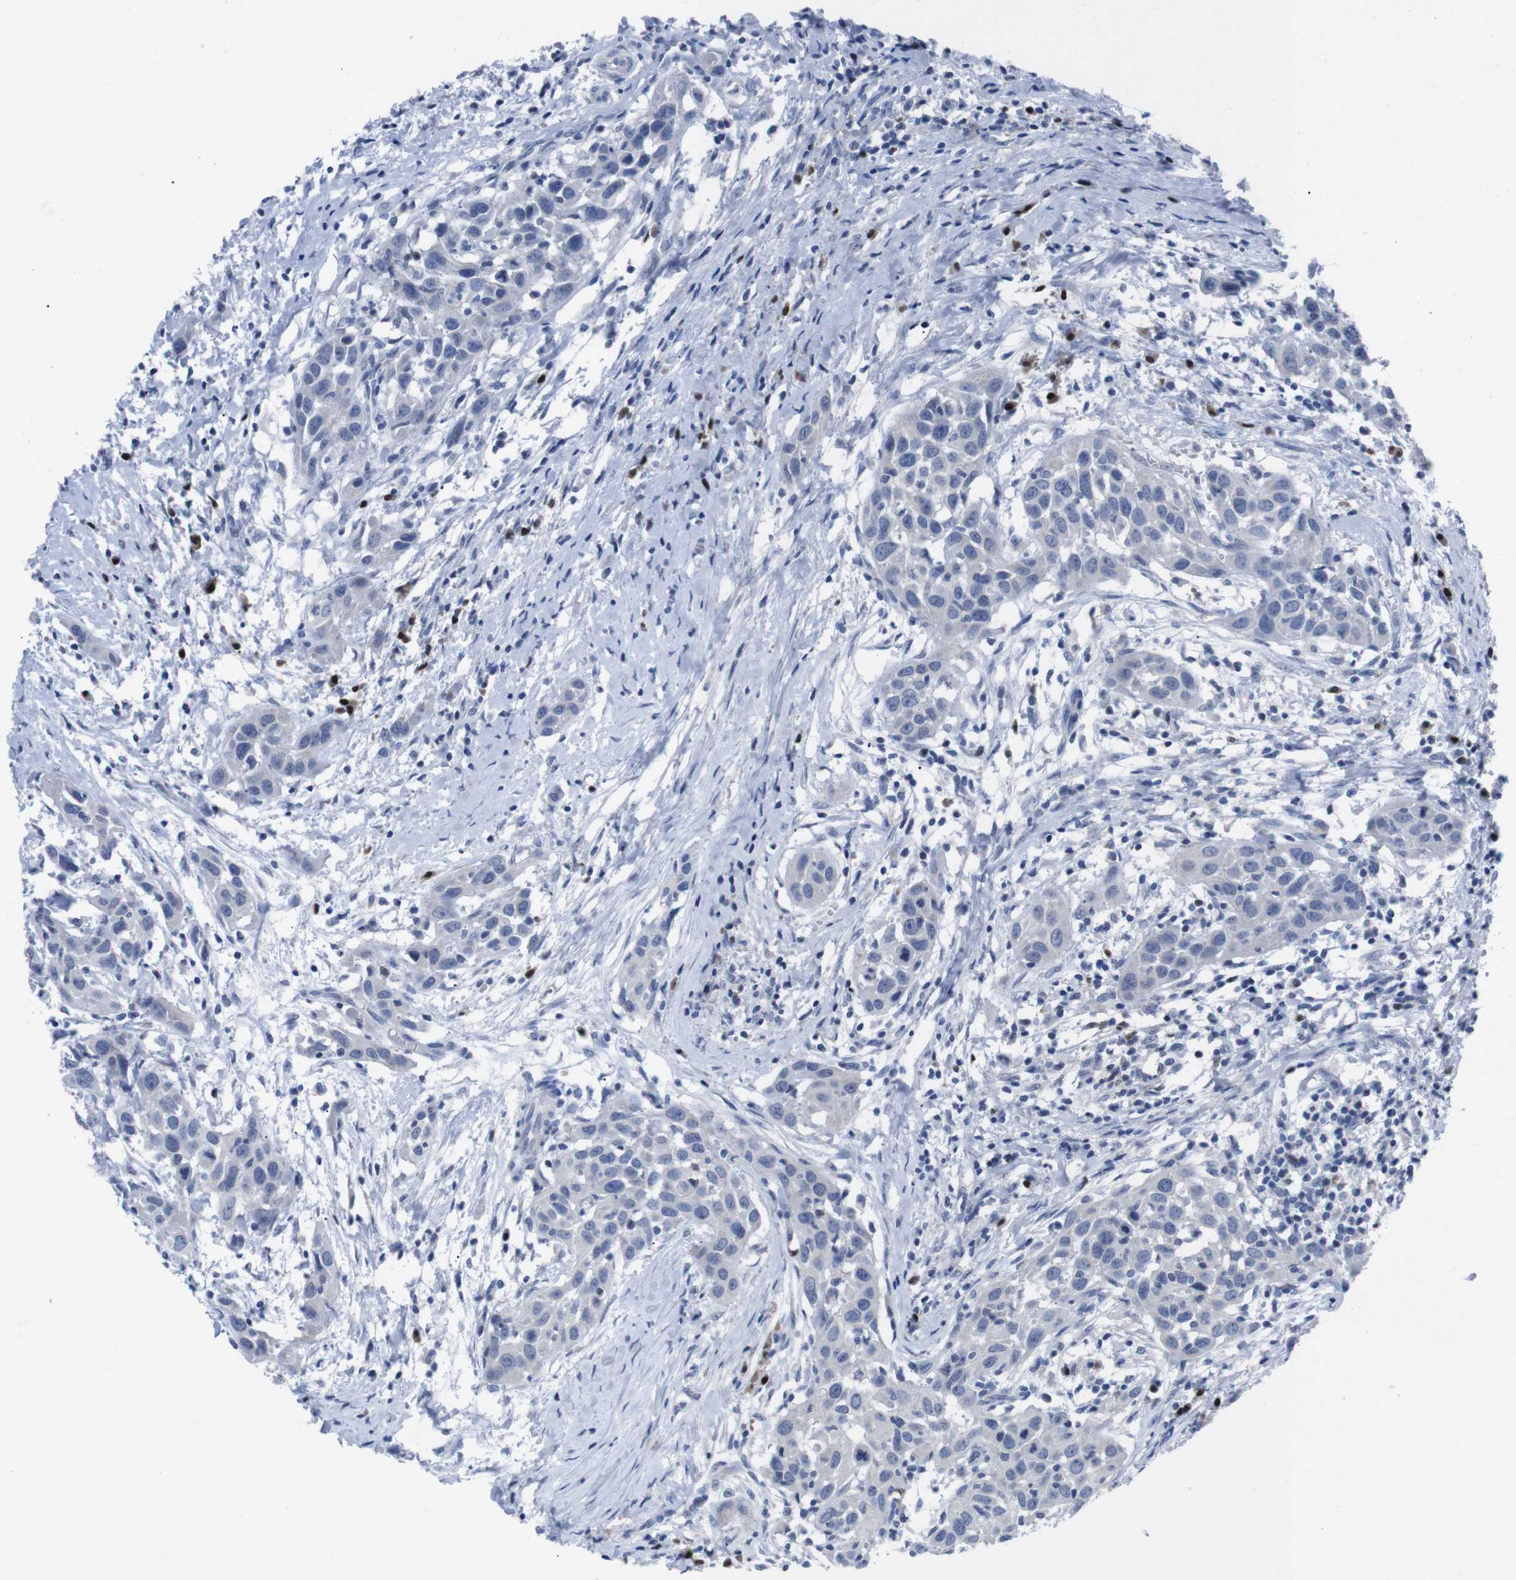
{"staining": {"intensity": "negative", "quantity": "none", "location": "none"}, "tissue": "head and neck cancer", "cell_type": "Tumor cells", "image_type": "cancer", "snomed": [{"axis": "morphology", "description": "Squamous cell carcinoma, NOS"}, {"axis": "topography", "description": "Oral tissue"}, {"axis": "topography", "description": "Head-Neck"}], "caption": "A high-resolution photomicrograph shows immunohistochemistry (IHC) staining of squamous cell carcinoma (head and neck), which shows no significant staining in tumor cells.", "gene": "IRF4", "patient": {"sex": "female", "age": 50}}